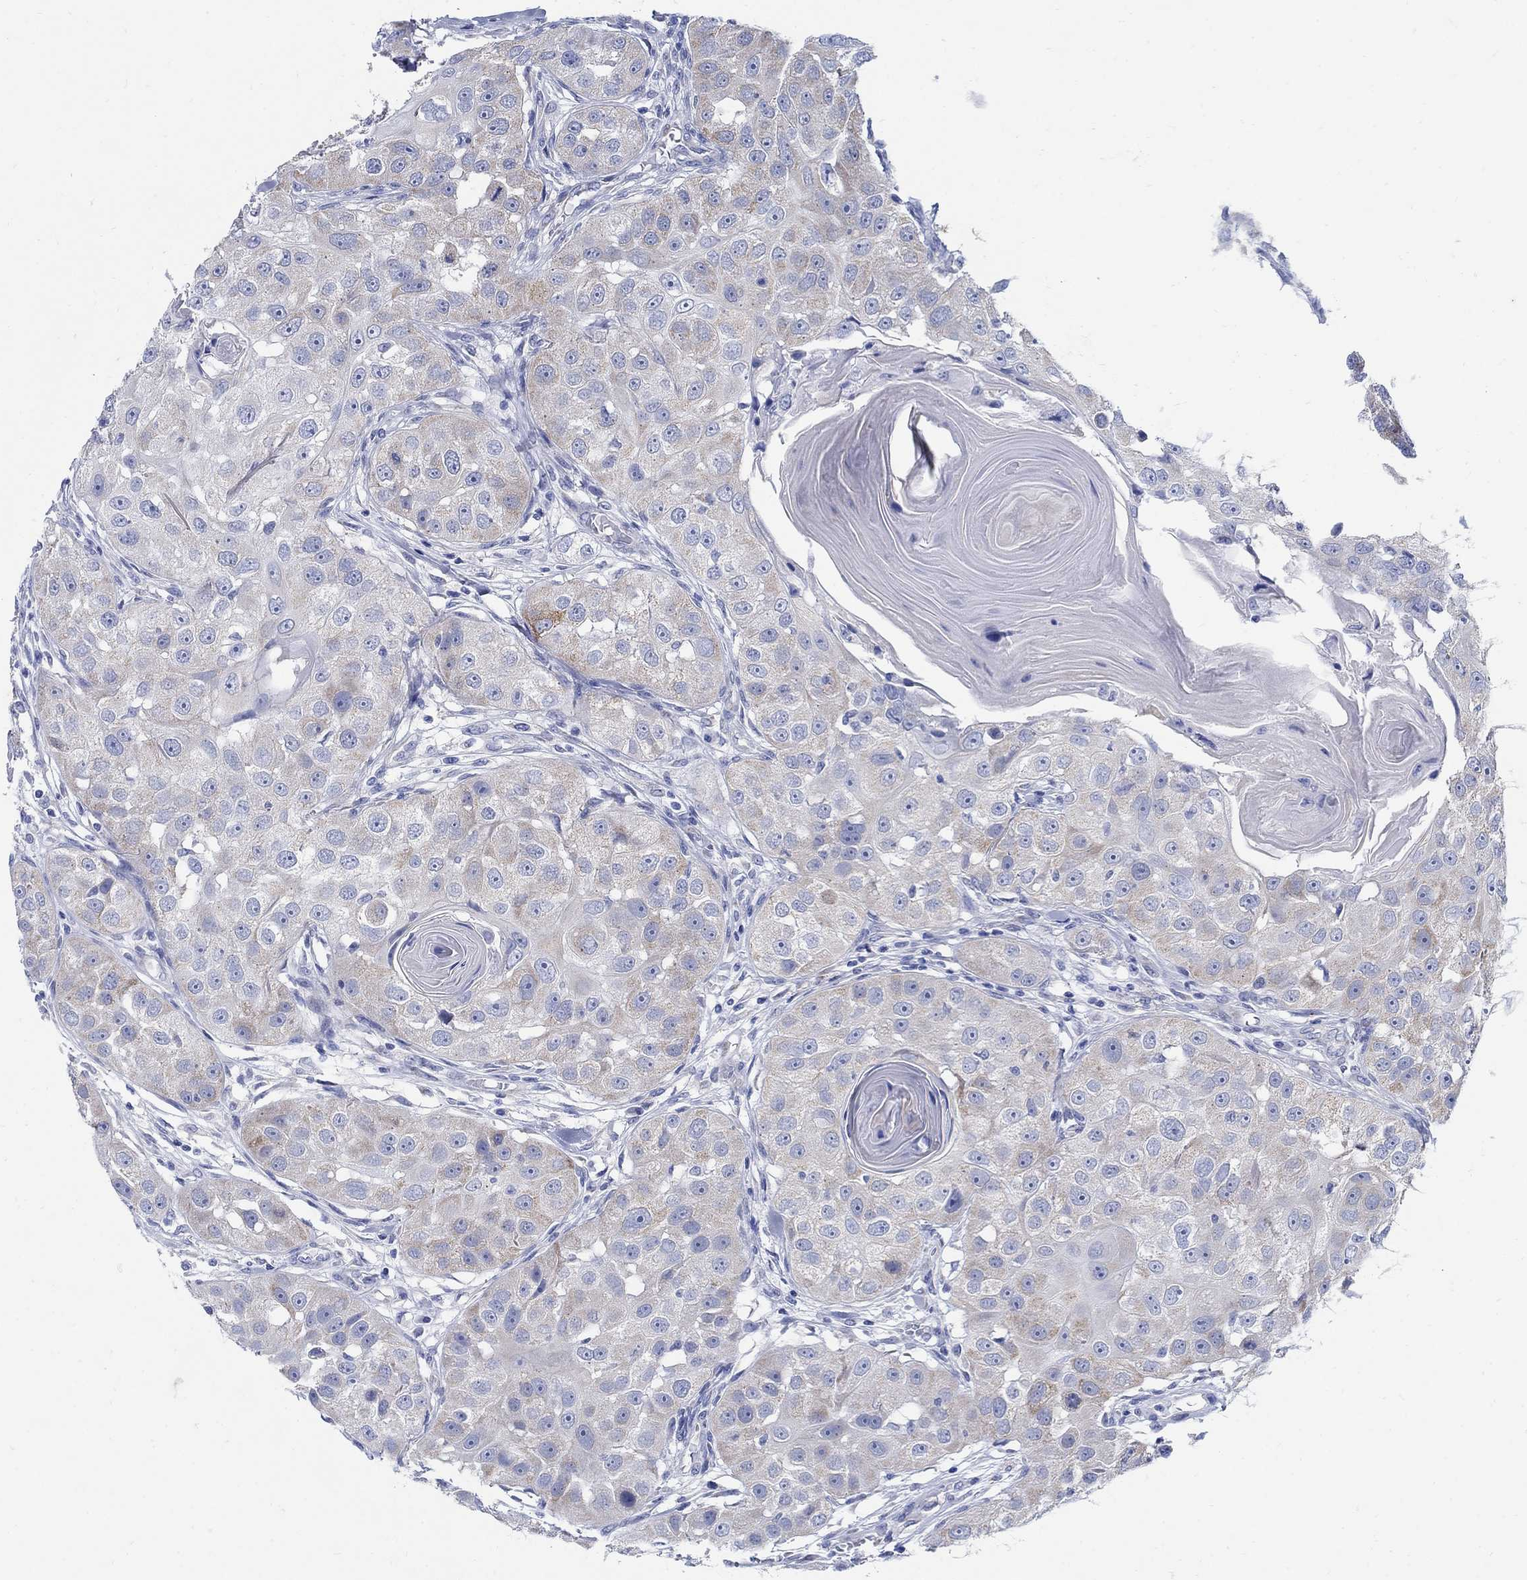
{"staining": {"intensity": "moderate", "quantity": "<25%", "location": "cytoplasmic/membranous"}, "tissue": "head and neck cancer", "cell_type": "Tumor cells", "image_type": "cancer", "snomed": [{"axis": "morphology", "description": "Normal tissue, NOS"}, {"axis": "morphology", "description": "Squamous cell carcinoma, NOS"}, {"axis": "topography", "description": "Skeletal muscle"}, {"axis": "topography", "description": "Head-Neck"}], "caption": "Immunohistochemical staining of human head and neck cancer (squamous cell carcinoma) demonstrates low levels of moderate cytoplasmic/membranous staining in approximately <25% of tumor cells.", "gene": "ZDHHC14", "patient": {"sex": "male", "age": 51}}